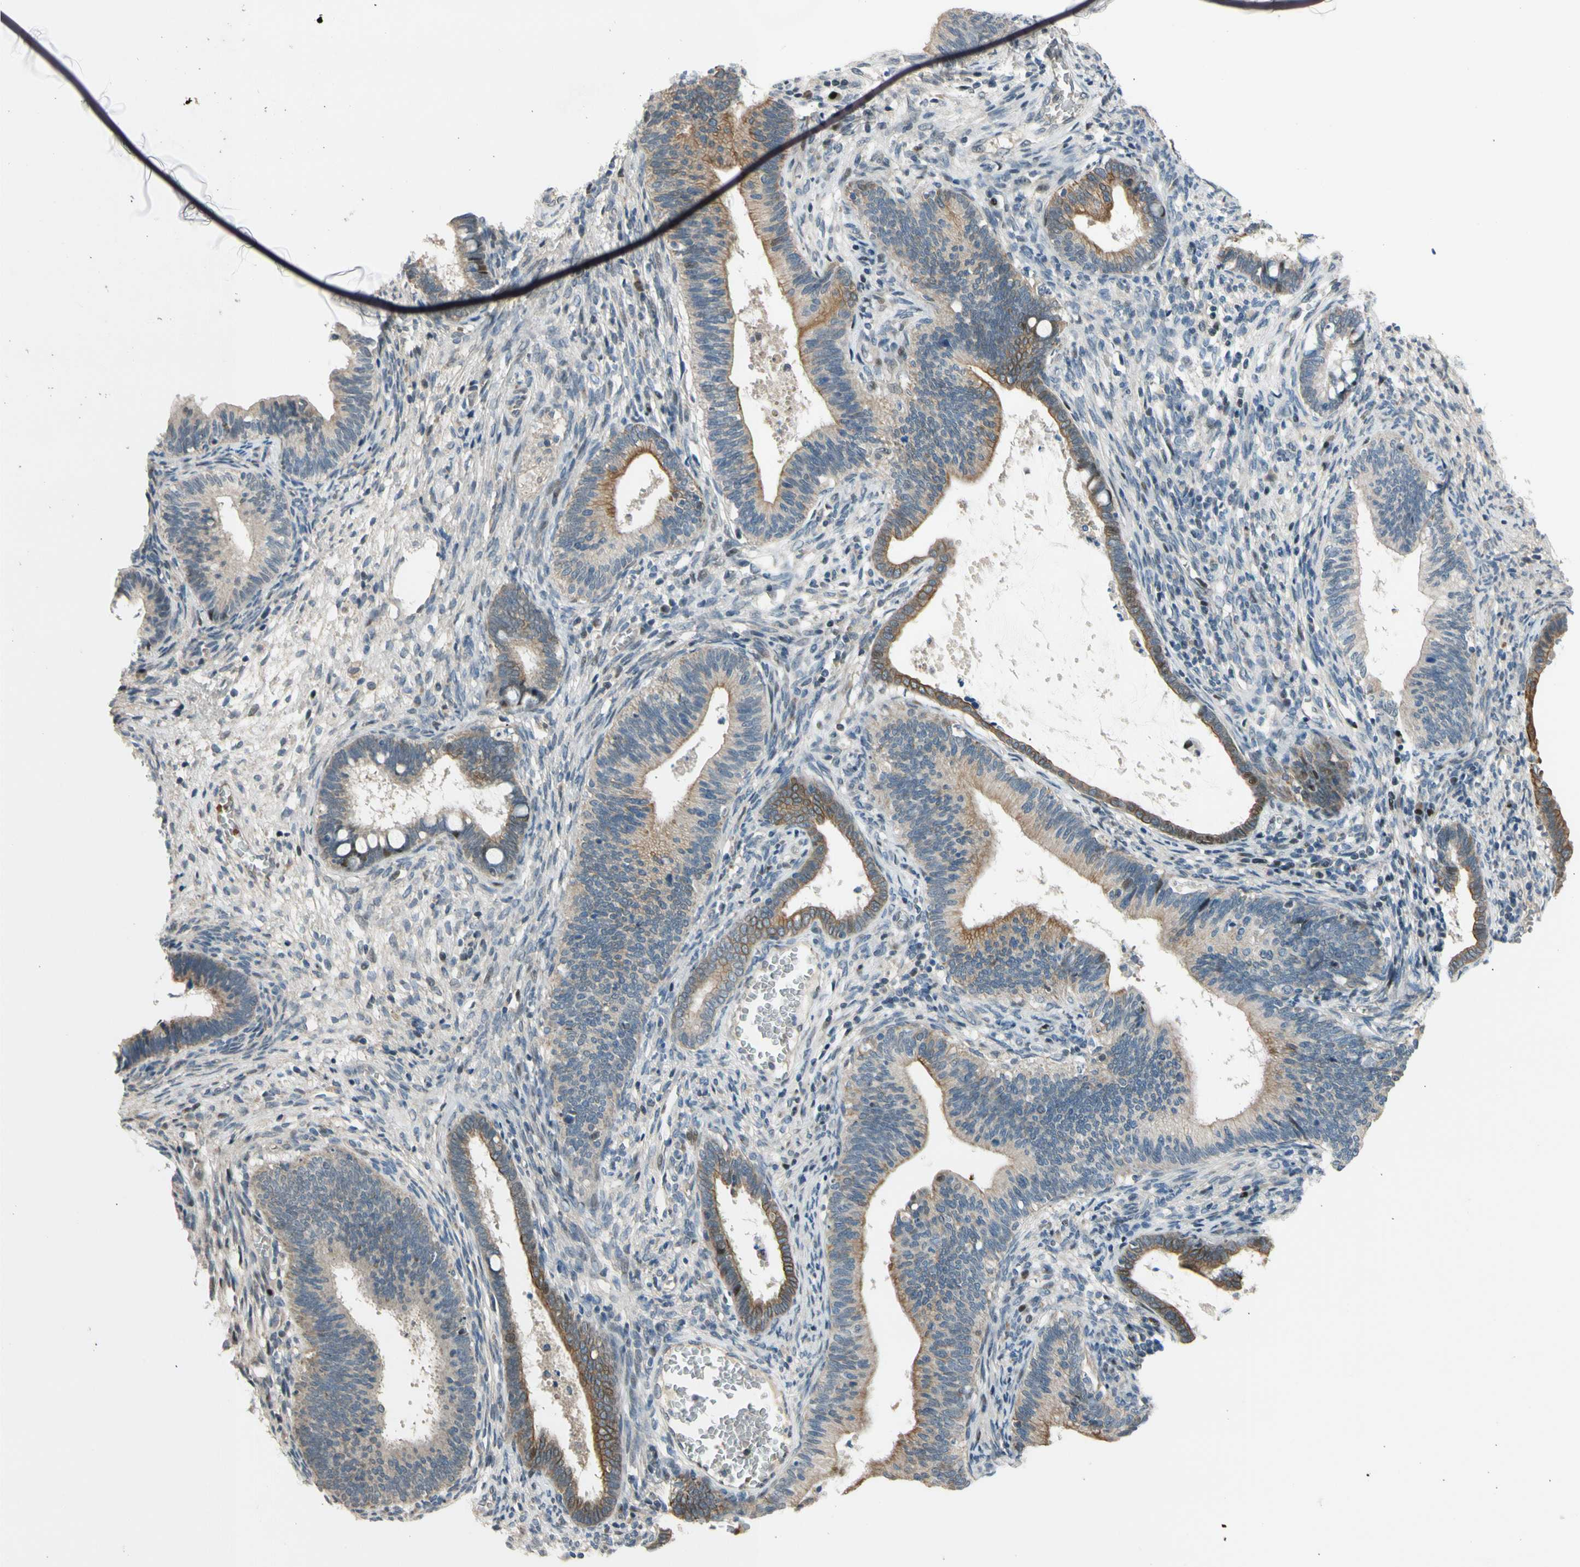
{"staining": {"intensity": "moderate", "quantity": "25%-75%", "location": "cytoplasmic/membranous"}, "tissue": "cervical cancer", "cell_type": "Tumor cells", "image_type": "cancer", "snomed": [{"axis": "morphology", "description": "Adenocarcinoma, NOS"}, {"axis": "topography", "description": "Cervix"}], "caption": "Immunohistochemistry of cervical cancer (adenocarcinoma) reveals medium levels of moderate cytoplasmic/membranous staining in about 25%-75% of tumor cells.", "gene": "ZNF184", "patient": {"sex": "female", "age": 44}}